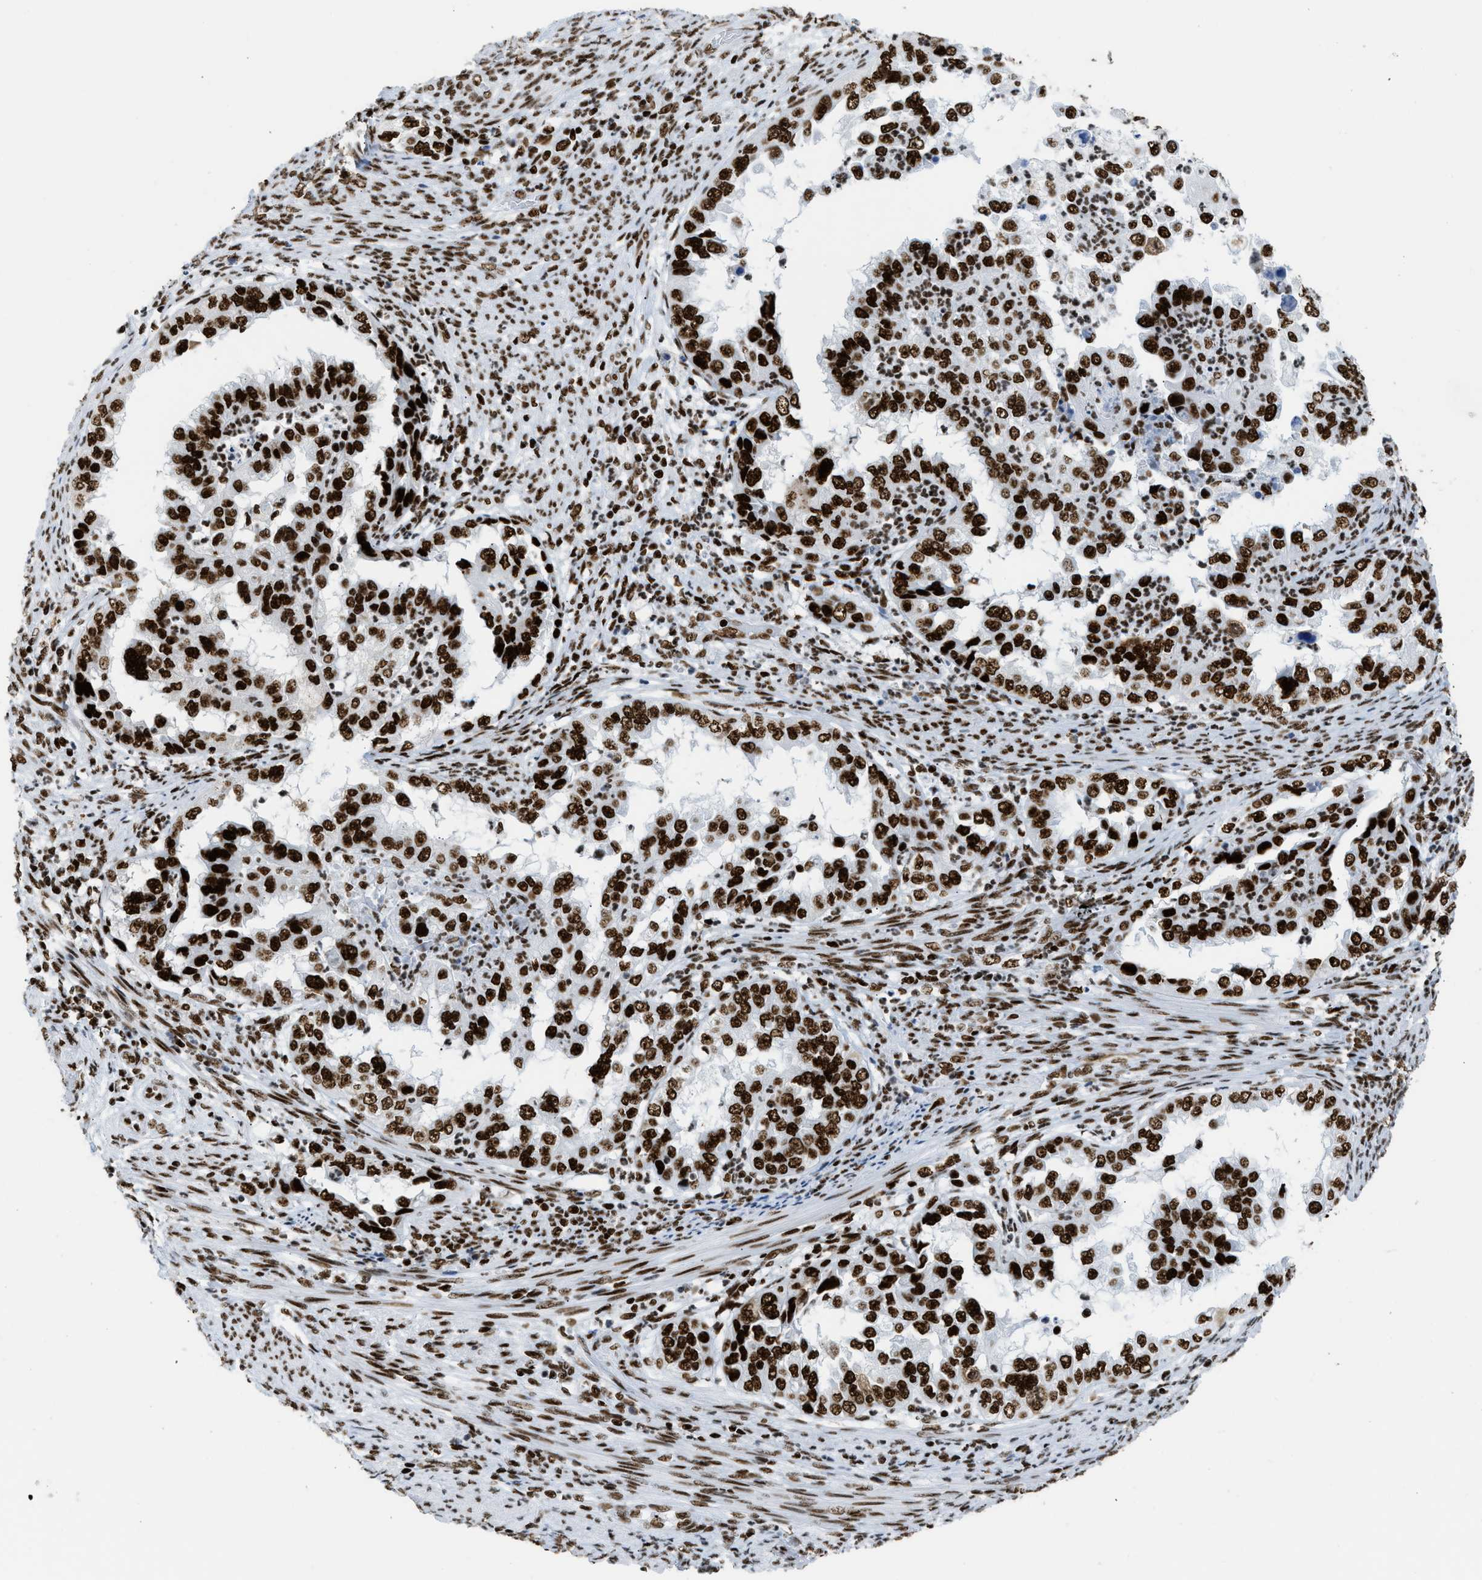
{"staining": {"intensity": "strong", "quantity": ">75%", "location": "nuclear"}, "tissue": "endometrial cancer", "cell_type": "Tumor cells", "image_type": "cancer", "snomed": [{"axis": "morphology", "description": "Adenocarcinoma, NOS"}, {"axis": "topography", "description": "Endometrium"}], "caption": "Human endometrial adenocarcinoma stained with a brown dye reveals strong nuclear positive staining in approximately >75% of tumor cells.", "gene": "PIF1", "patient": {"sex": "female", "age": 85}}